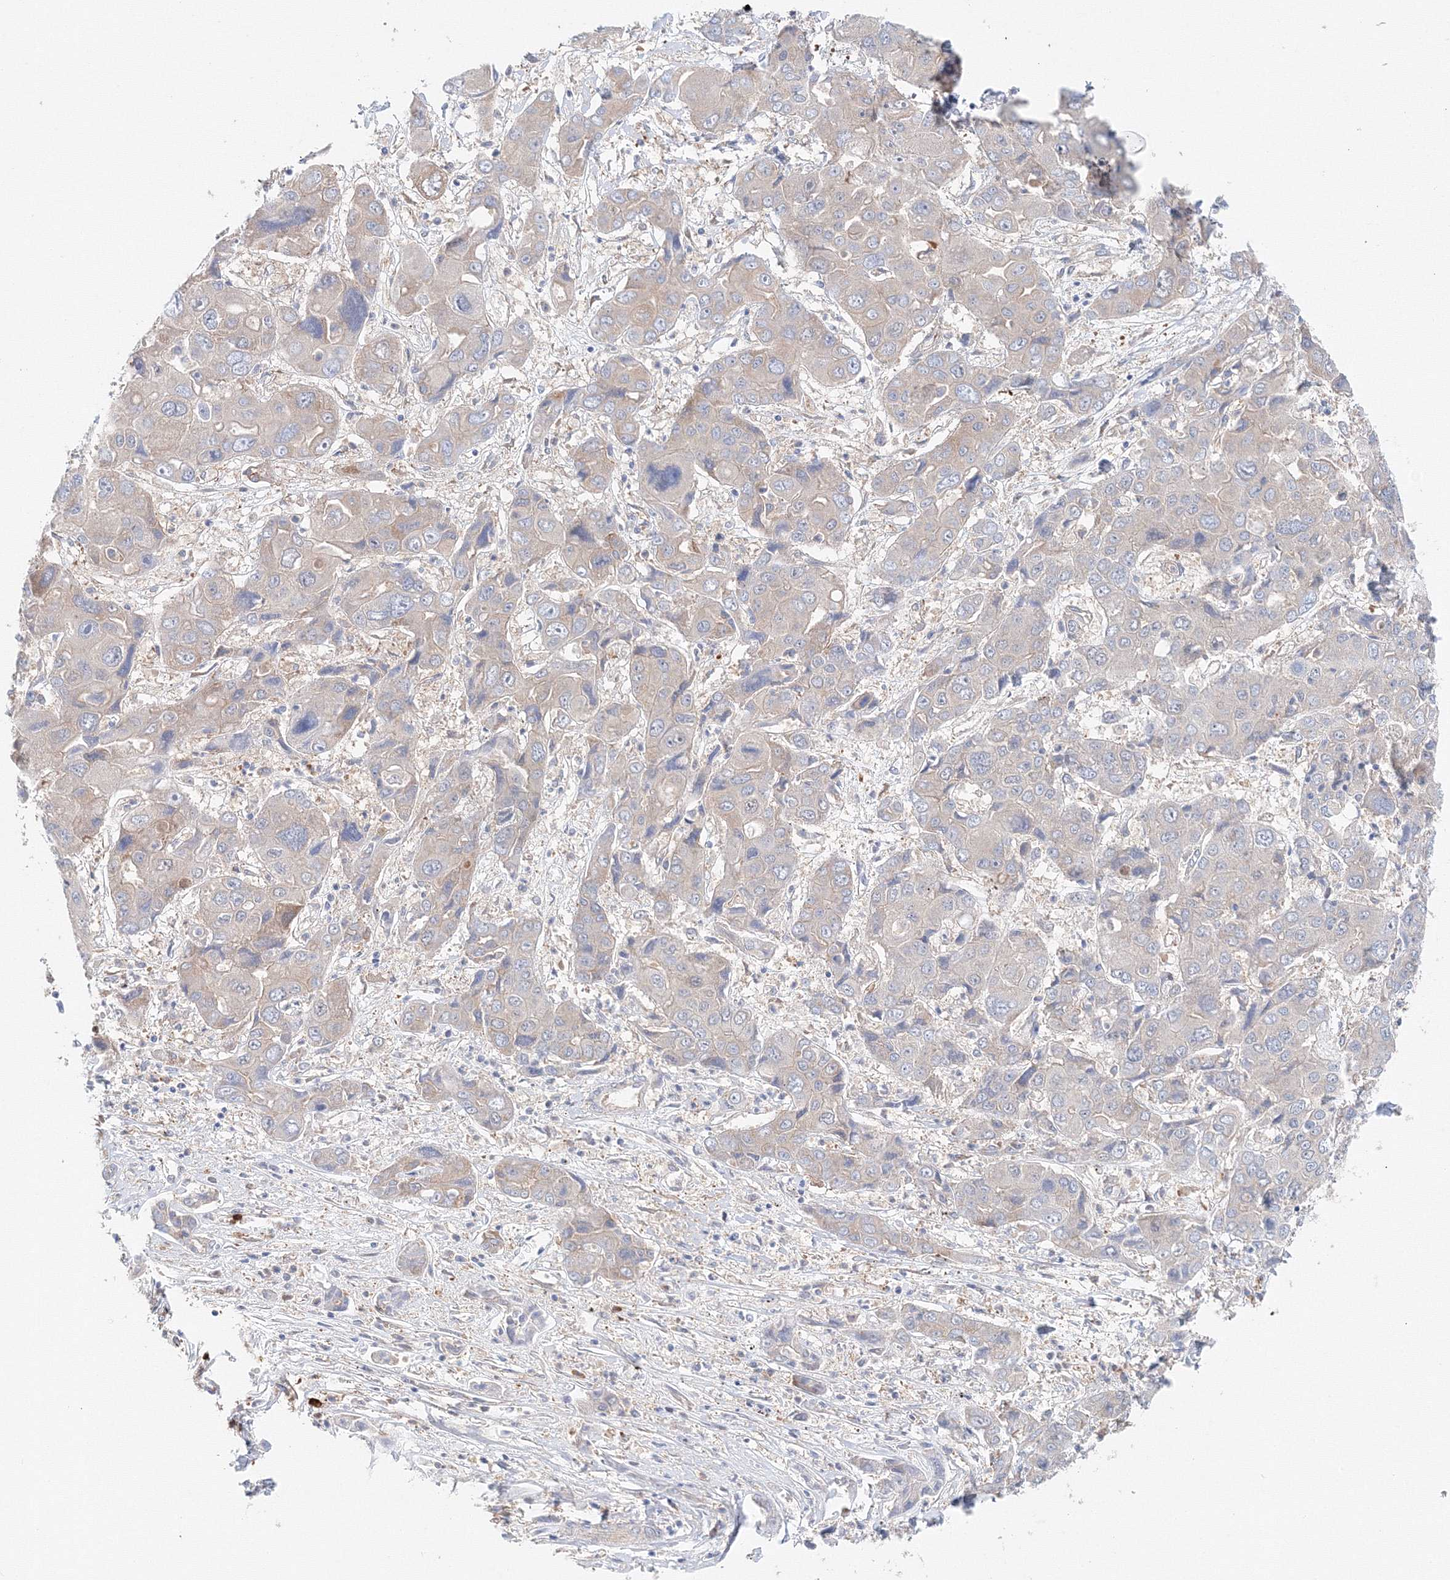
{"staining": {"intensity": "negative", "quantity": "none", "location": "none"}, "tissue": "liver cancer", "cell_type": "Tumor cells", "image_type": "cancer", "snomed": [{"axis": "morphology", "description": "Cholangiocarcinoma"}, {"axis": "topography", "description": "Liver"}], "caption": "The IHC histopathology image has no significant positivity in tumor cells of liver cancer (cholangiocarcinoma) tissue. (Stains: DAB (3,3'-diaminobenzidine) immunohistochemistry (IHC) with hematoxylin counter stain, Microscopy: brightfield microscopy at high magnification).", "gene": "TPRKB", "patient": {"sex": "male", "age": 67}}